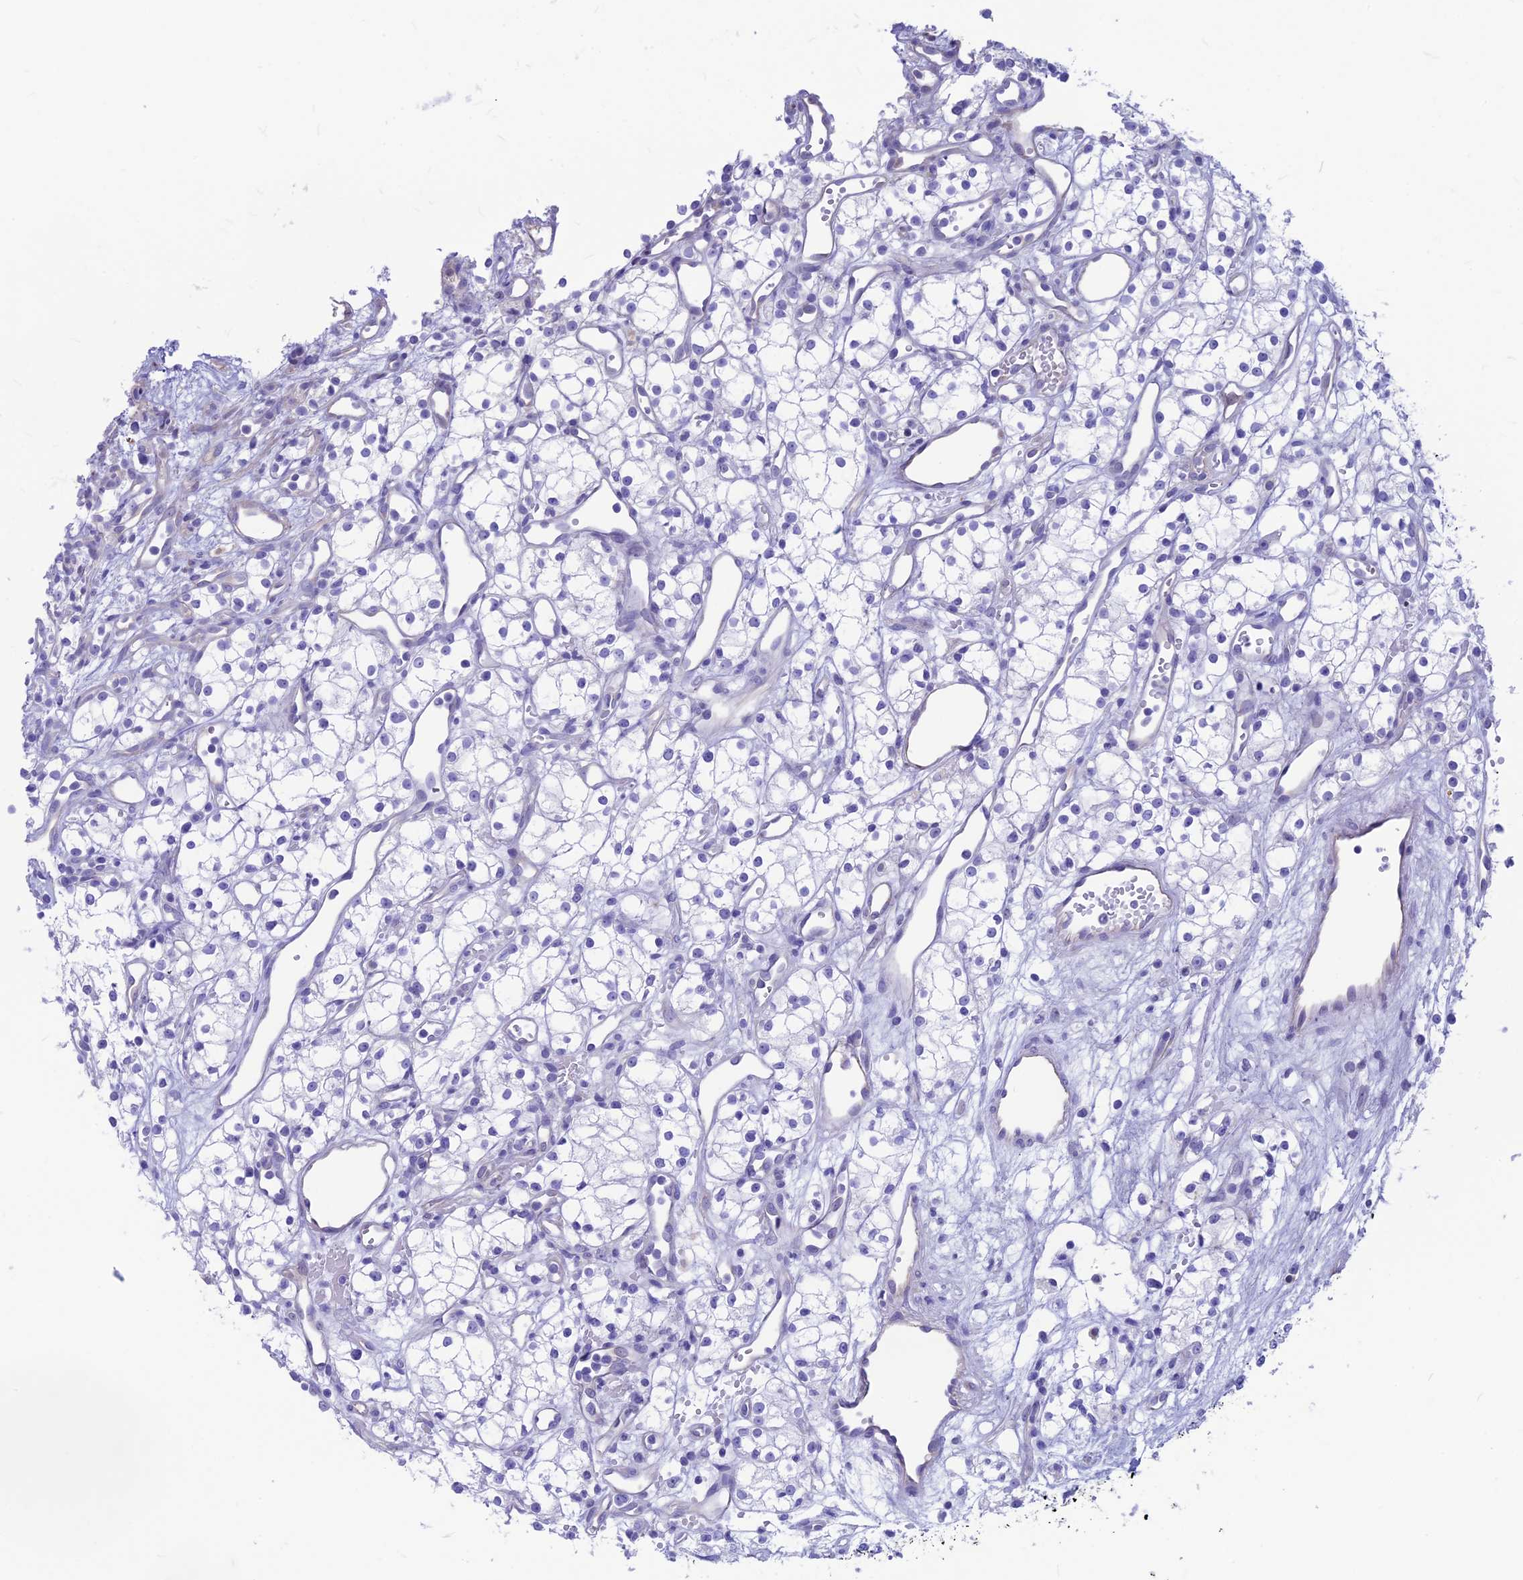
{"staining": {"intensity": "negative", "quantity": "none", "location": "none"}, "tissue": "renal cancer", "cell_type": "Tumor cells", "image_type": "cancer", "snomed": [{"axis": "morphology", "description": "Adenocarcinoma, NOS"}, {"axis": "topography", "description": "Kidney"}], "caption": "Tumor cells are negative for protein expression in human renal adenocarcinoma. The staining was performed using DAB (3,3'-diaminobenzidine) to visualize the protein expression in brown, while the nuclei were stained in blue with hematoxylin (Magnification: 20x).", "gene": "GNGT2", "patient": {"sex": "male", "age": 59}}